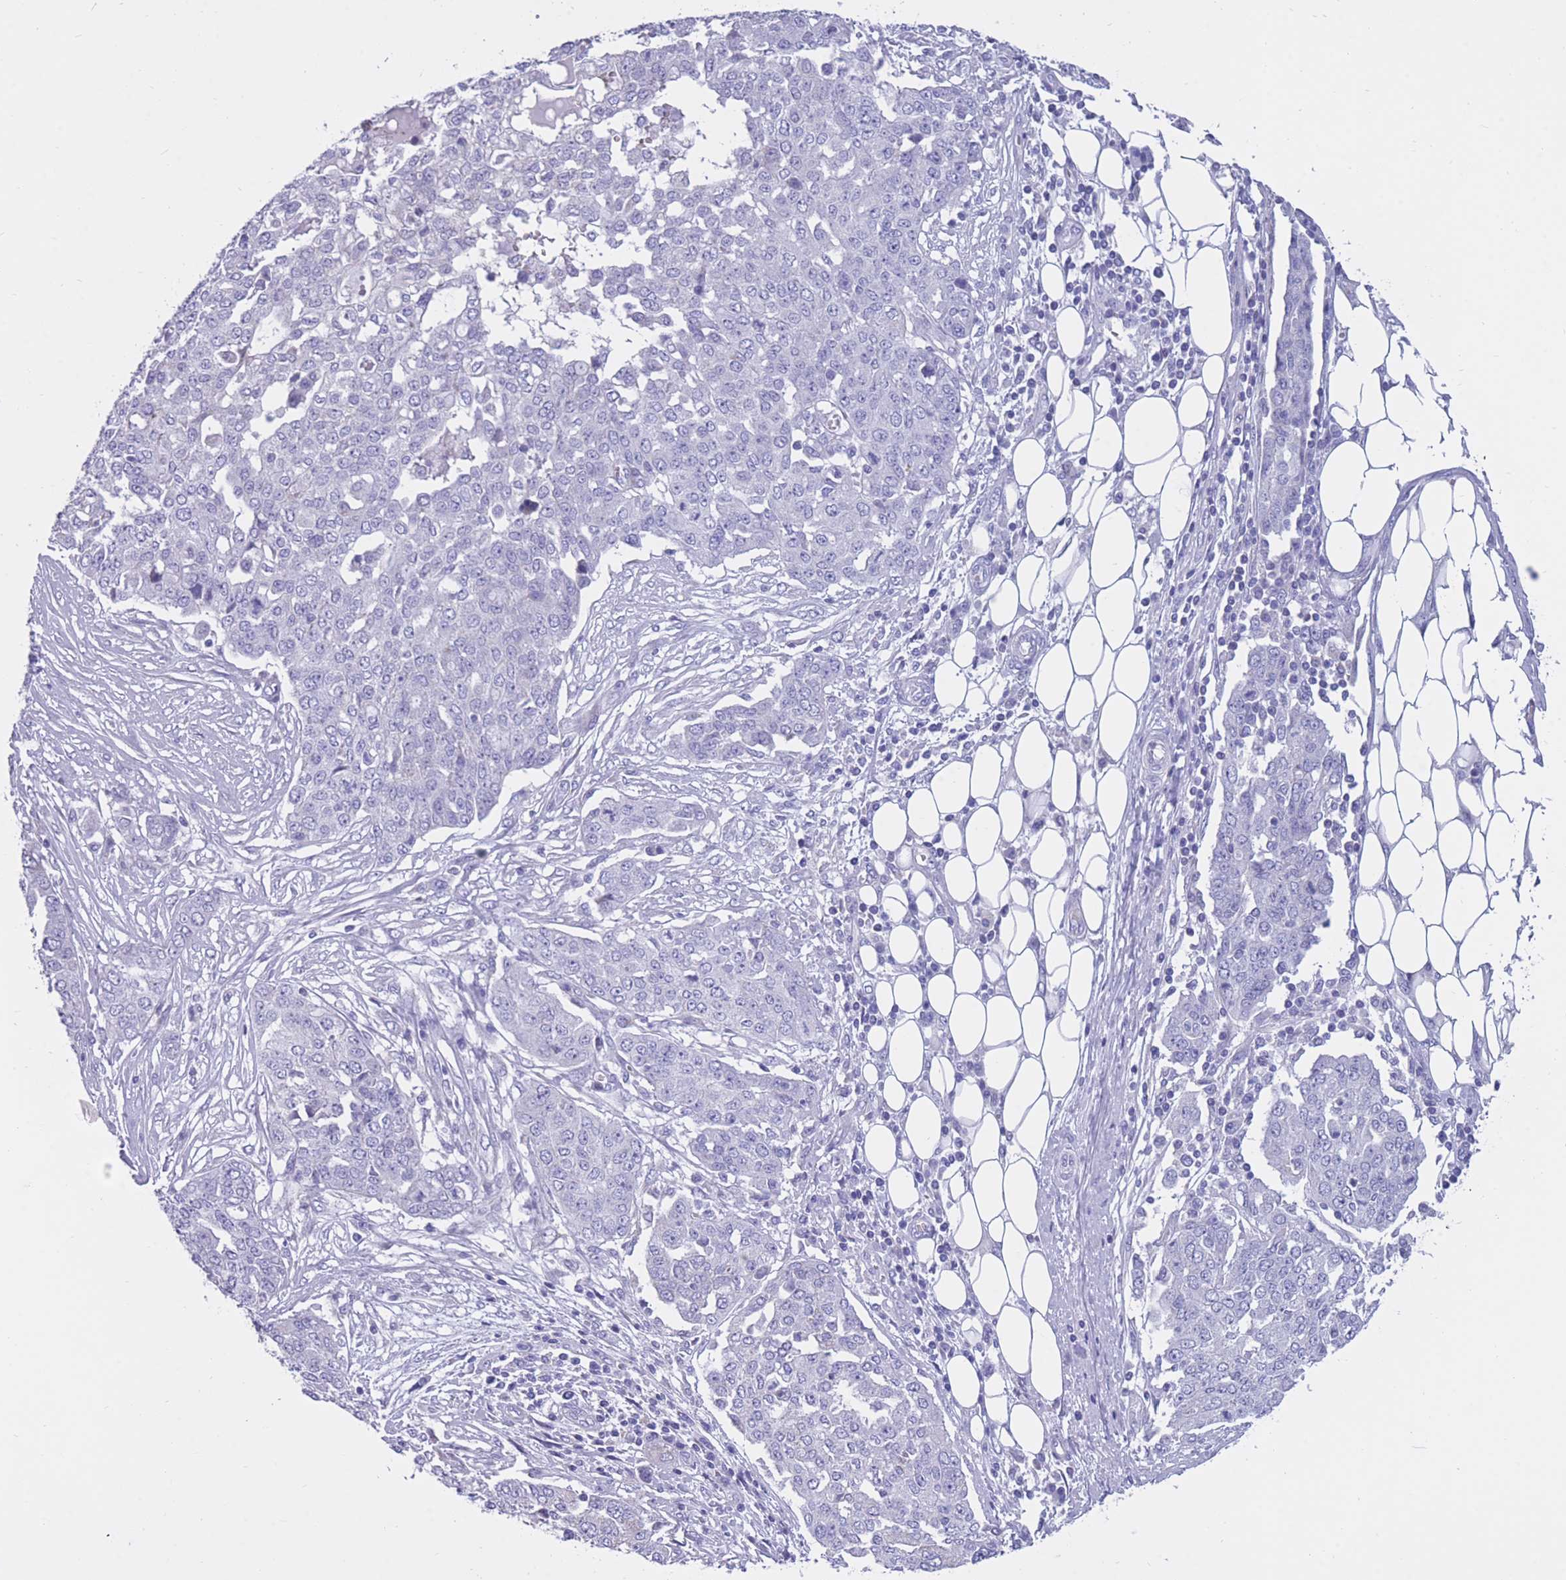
{"staining": {"intensity": "negative", "quantity": "none", "location": "none"}, "tissue": "ovarian cancer", "cell_type": "Tumor cells", "image_type": "cancer", "snomed": [{"axis": "morphology", "description": "Cystadenocarcinoma, serous, NOS"}, {"axis": "topography", "description": "Soft tissue"}, {"axis": "topography", "description": "Ovary"}], "caption": "Human serous cystadenocarcinoma (ovarian) stained for a protein using immunohistochemistry (IHC) reveals no staining in tumor cells.", "gene": "INTS2", "patient": {"sex": "female", "age": 57}}